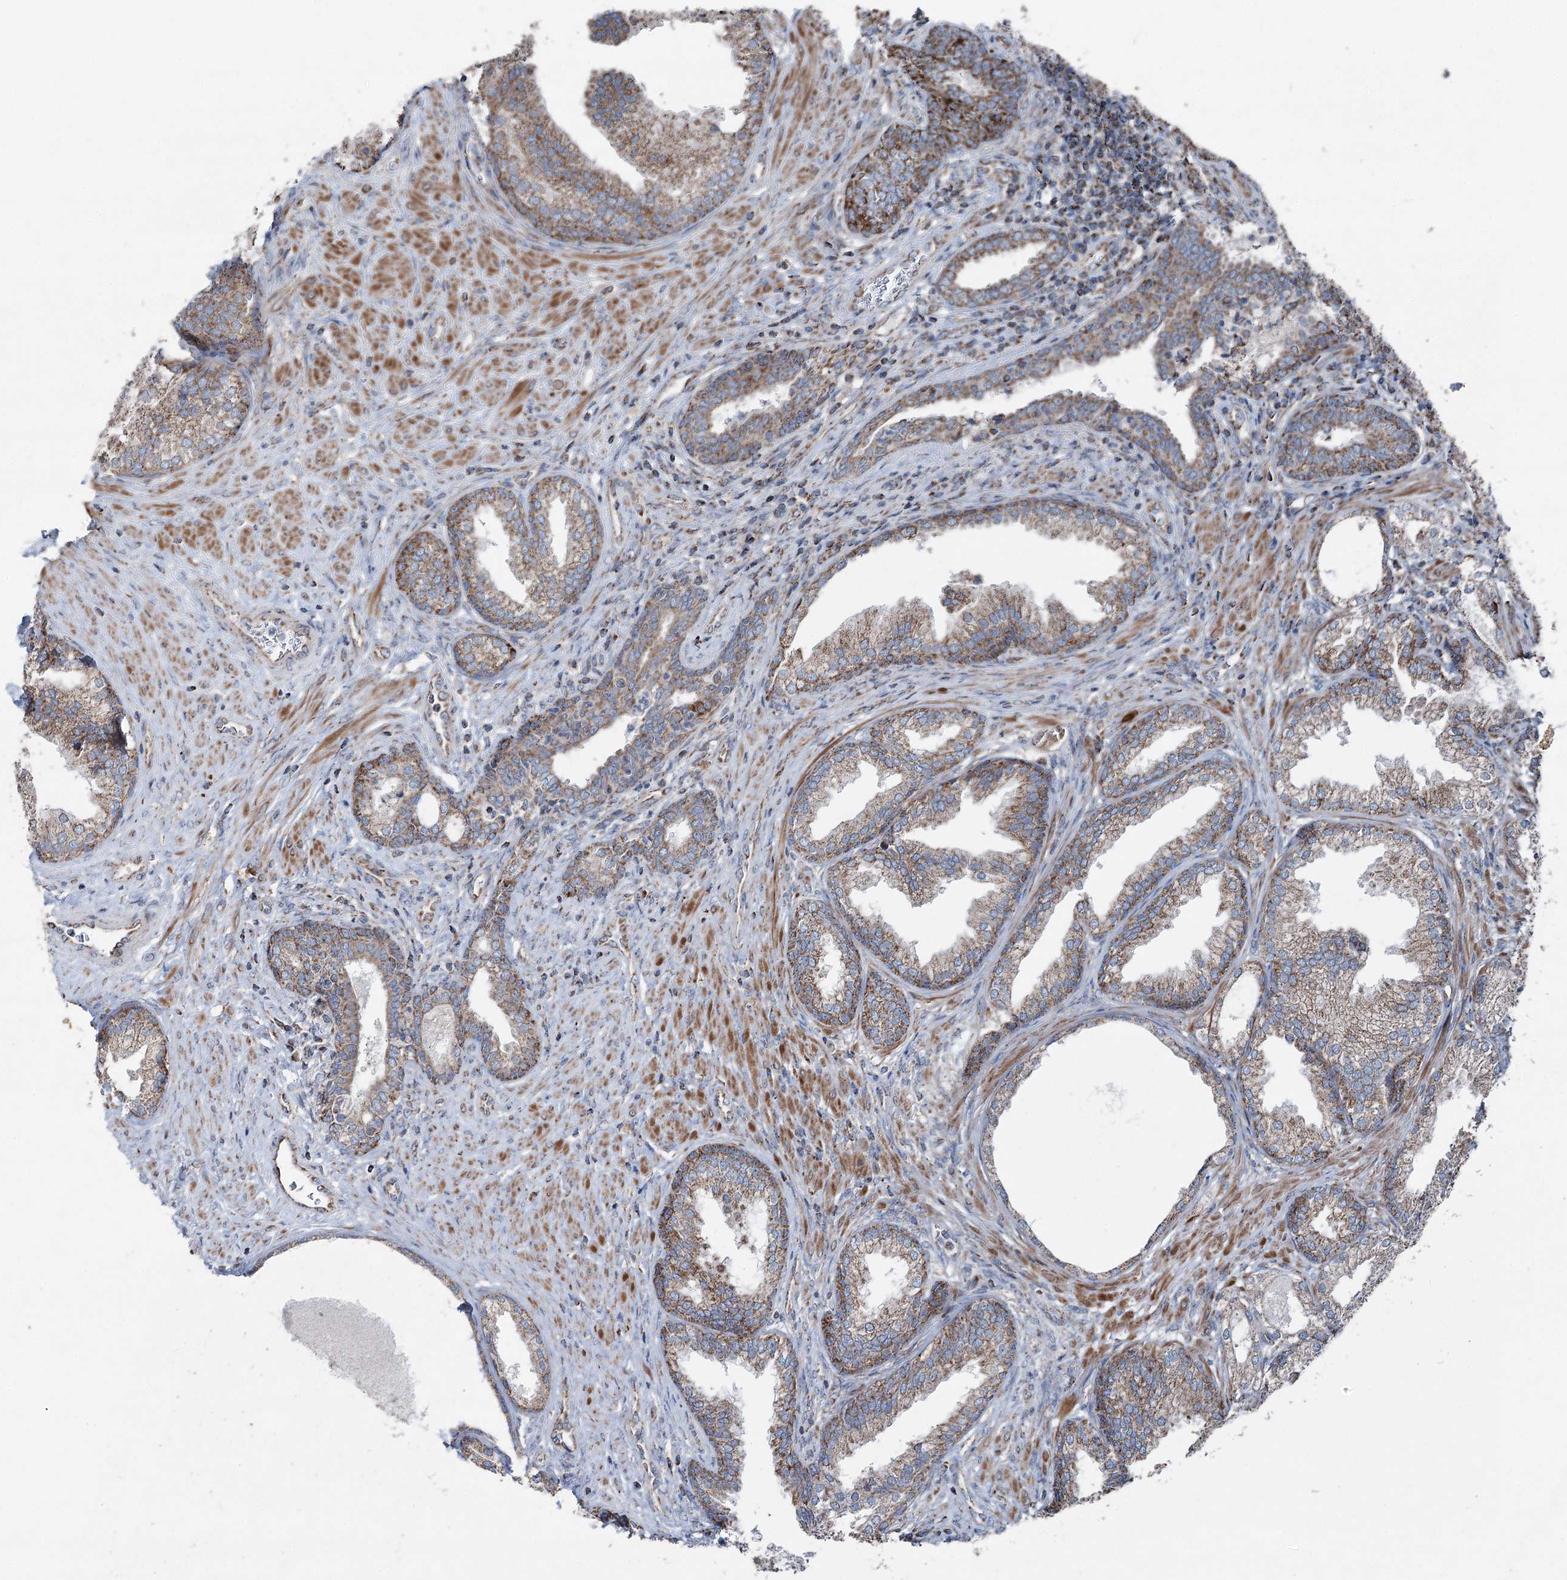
{"staining": {"intensity": "moderate", "quantity": ">75%", "location": "cytoplasmic/membranous"}, "tissue": "prostate", "cell_type": "Glandular cells", "image_type": "normal", "snomed": [{"axis": "morphology", "description": "Normal tissue, NOS"}, {"axis": "topography", "description": "Prostate"}], "caption": "A histopathology image of human prostate stained for a protein exhibits moderate cytoplasmic/membranous brown staining in glandular cells. (Stains: DAB (3,3'-diaminobenzidine) in brown, nuclei in blue, Microscopy: brightfield microscopy at high magnification).", "gene": "UCN3", "patient": {"sex": "male", "age": 76}}